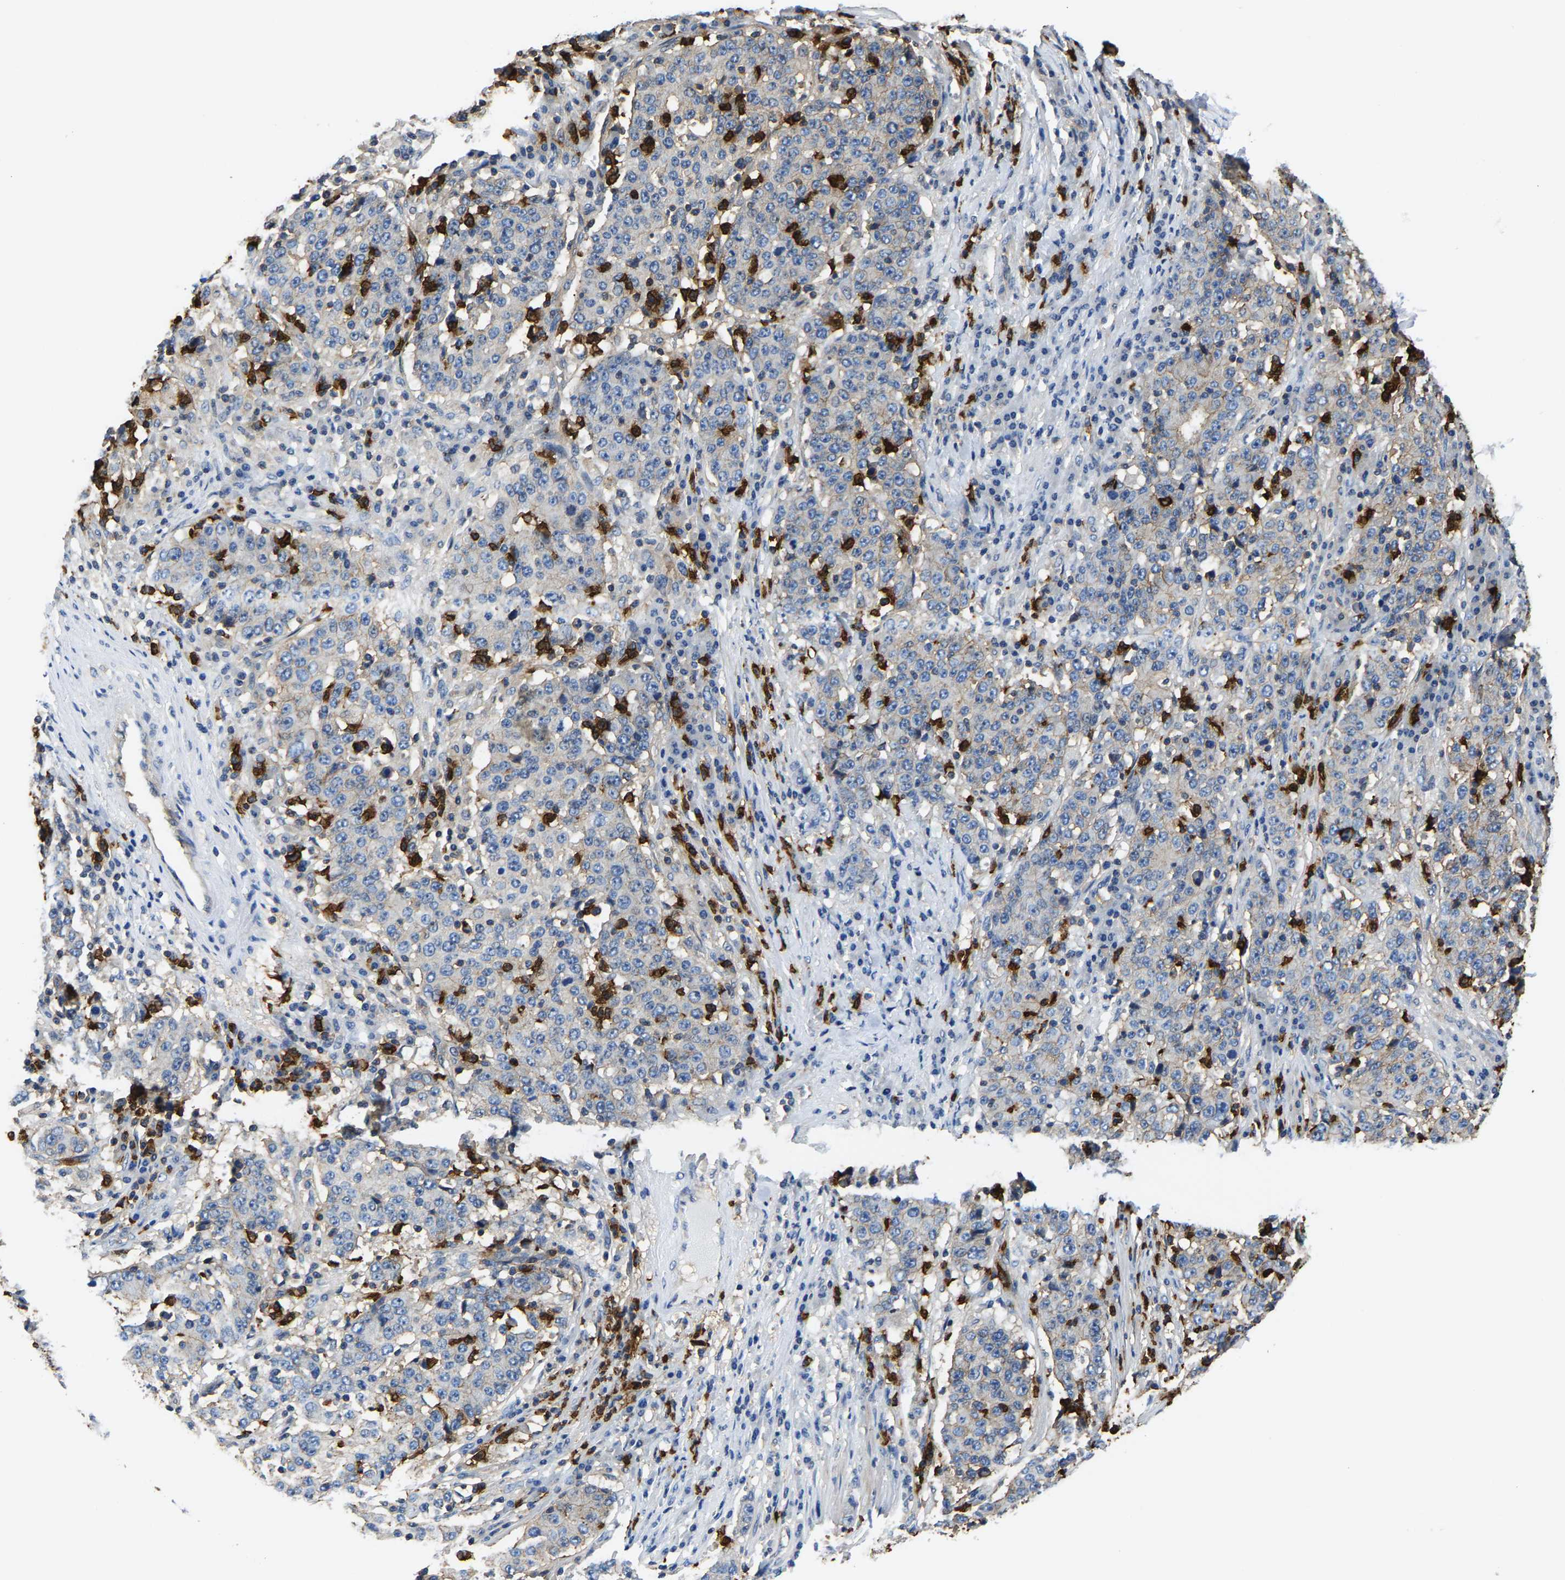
{"staining": {"intensity": "negative", "quantity": "none", "location": "none"}, "tissue": "stomach cancer", "cell_type": "Tumor cells", "image_type": "cancer", "snomed": [{"axis": "morphology", "description": "Adenocarcinoma, NOS"}, {"axis": "topography", "description": "Stomach"}], "caption": "There is no significant staining in tumor cells of stomach cancer (adenocarcinoma).", "gene": "TRAF6", "patient": {"sex": "male", "age": 59}}